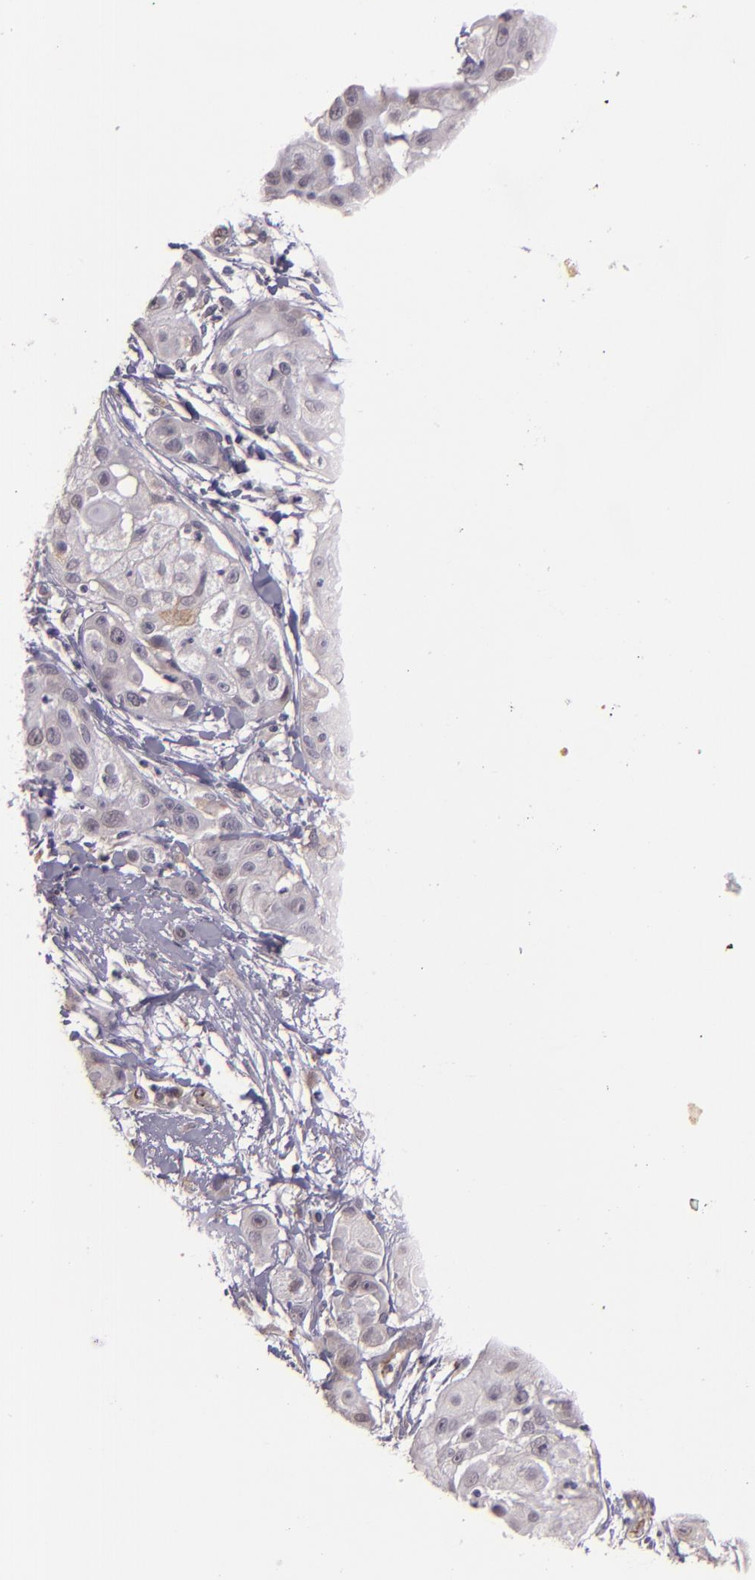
{"staining": {"intensity": "negative", "quantity": "none", "location": "none"}, "tissue": "skin cancer", "cell_type": "Tumor cells", "image_type": "cancer", "snomed": [{"axis": "morphology", "description": "Squamous cell carcinoma, NOS"}, {"axis": "topography", "description": "Skin"}], "caption": "Tumor cells are negative for protein expression in human squamous cell carcinoma (skin).", "gene": "SYTL4", "patient": {"sex": "female", "age": 57}}